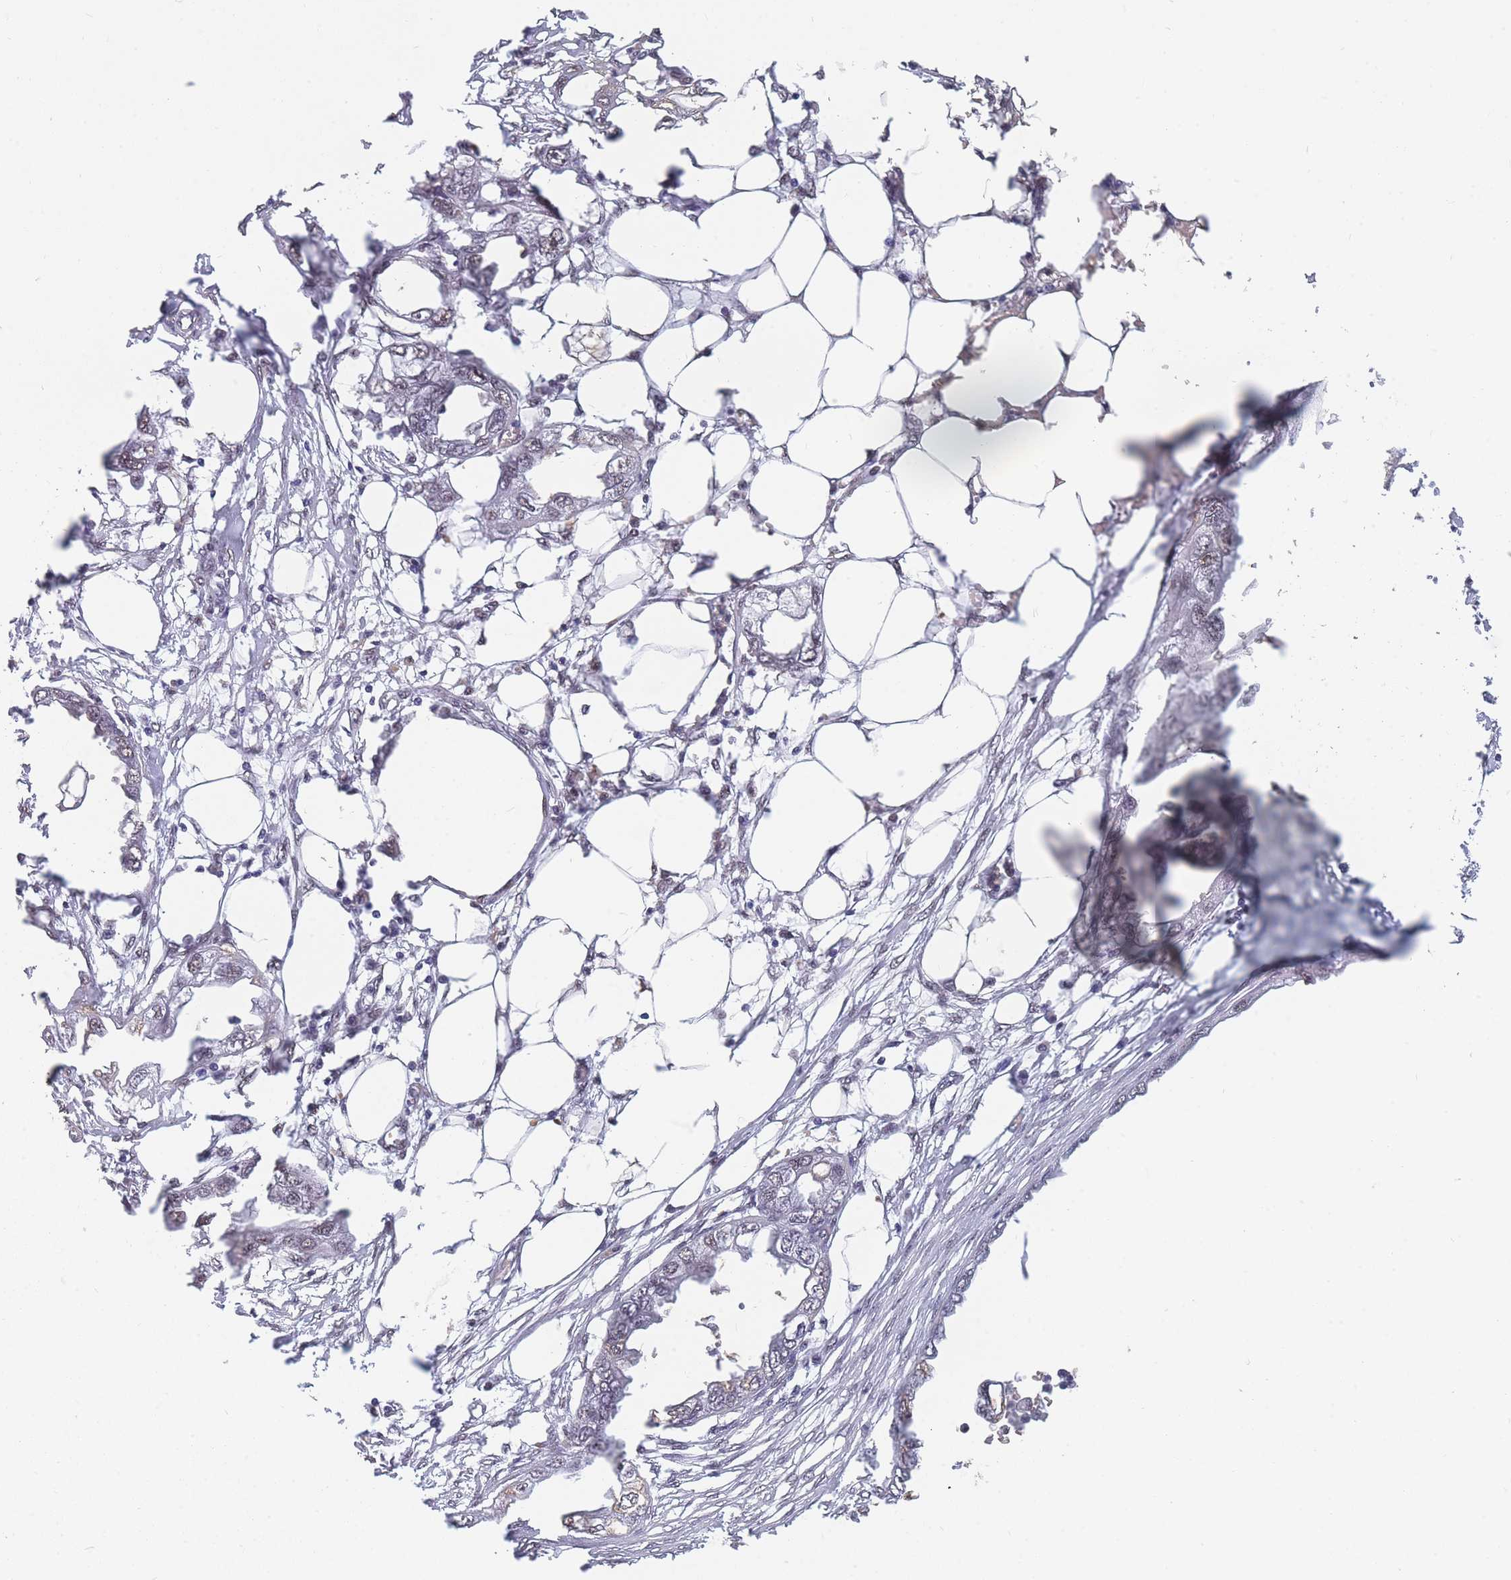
{"staining": {"intensity": "negative", "quantity": "none", "location": "none"}, "tissue": "endometrial cancer", "cell_type": "Tumor cells", "image_type": "cancer", "snomed": [{"axis": "morphology", "description": "Adenocarcinoma, NOS"}, {"axis": "morphology", "description": "Adenocarcinoma, metastatic, NOS"}, {"axis": "topography", "description": "Adipose tissue"}, {"axis": "topography", "description": "Endometrium"}], "caption": "Immunohistochemistry (IHC) photomicrograph of human endometrial adenocarcinoma stained for a protein (brown), which exhibits no staining in tumor cells. (IHC, brightfield microscopy, high magnification).", "gene": "SNRPA1", "patient": {"sex": "female", "age": 67}}